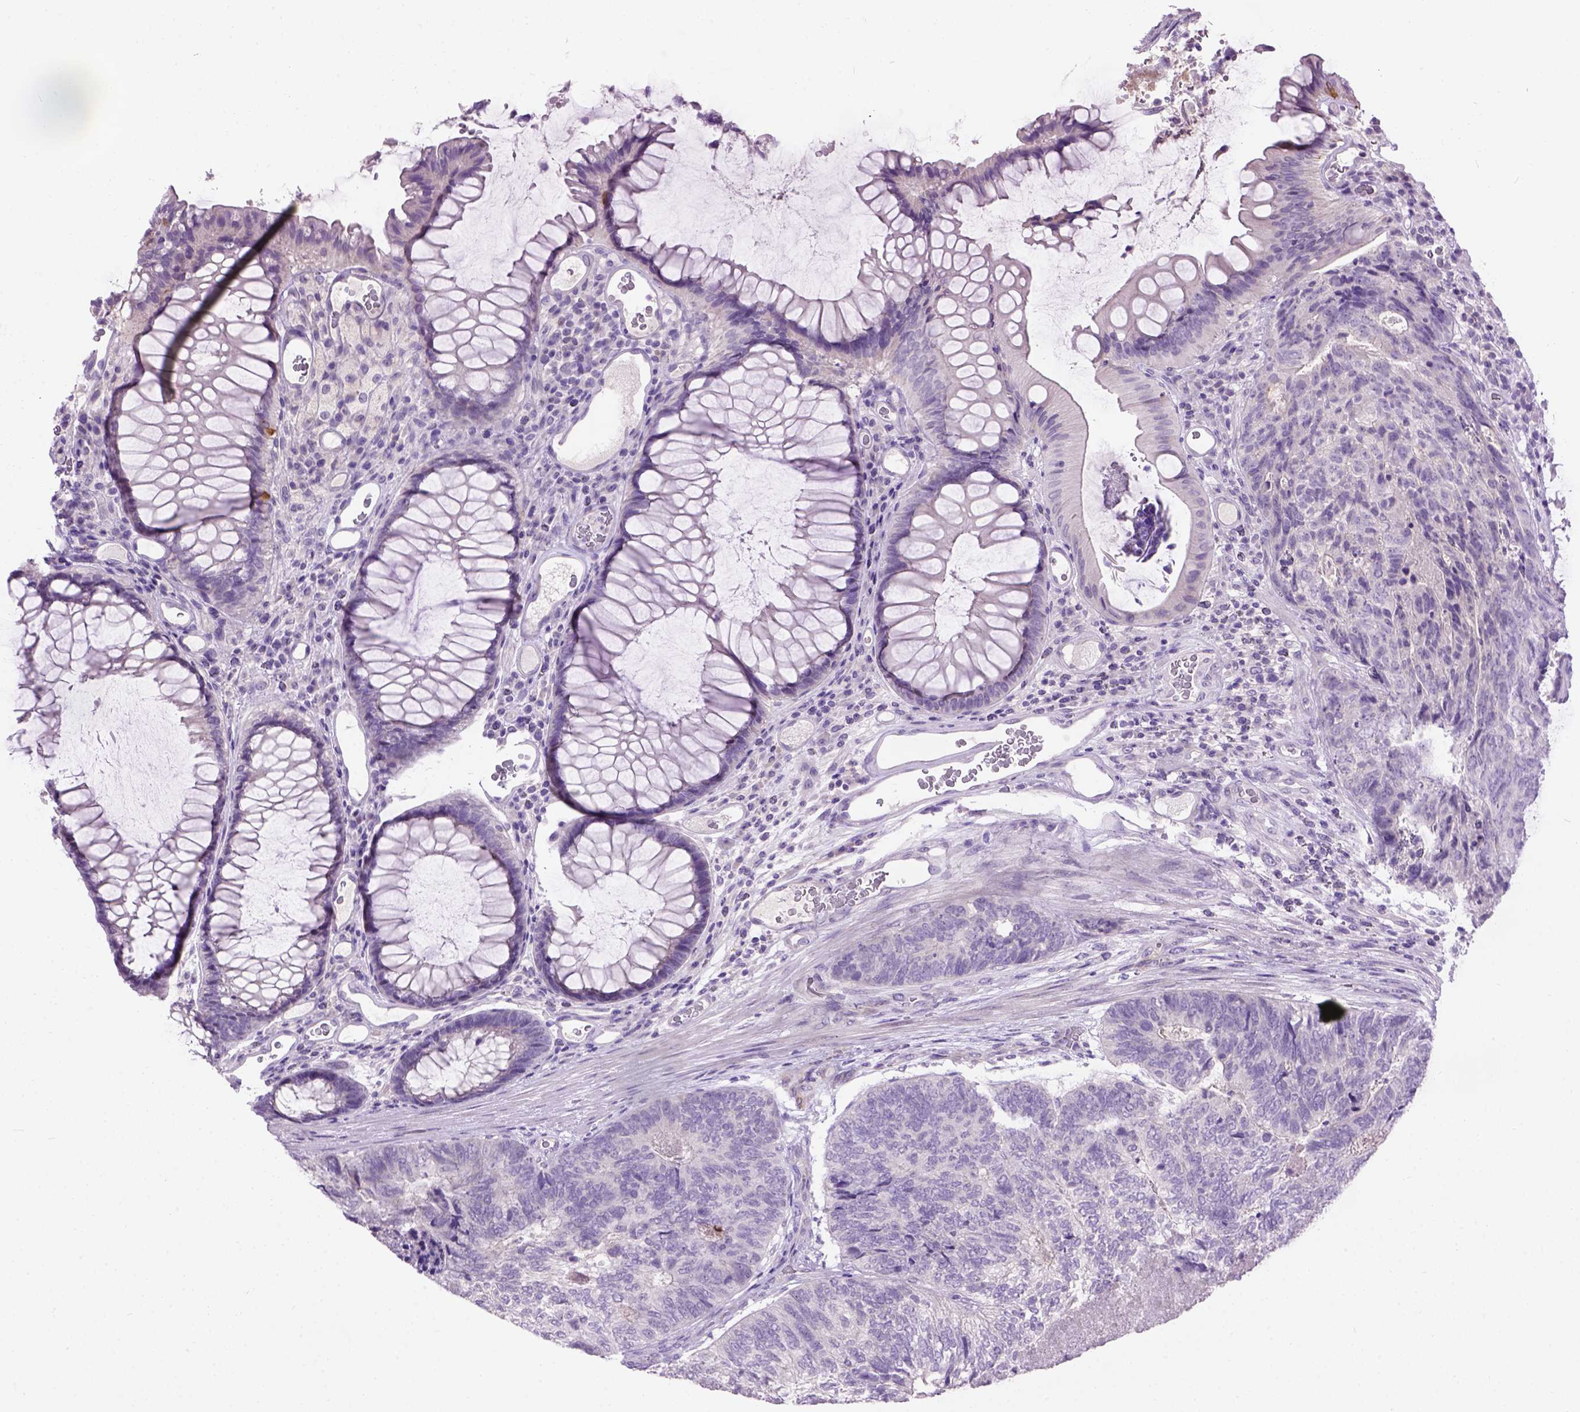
{"staining": {"intensity": "negative", "quantity": "none", "location": "none"}, "tissue": "colorectal cancer", "cell_type": "Tumor cells", "image_type": "cancer", "snomed": [{"axis": "morphology", "description": "Adenocarcinoma, NOS"}, {"axis": "topography", "description": "Colon"}], "caption": "Photomicrograph shows no protein expression in tumor cells of adenocarcinoma (colorectal) tissue.", "gene": "MAPT", "patient": {"sex": "female", "age": 67}}